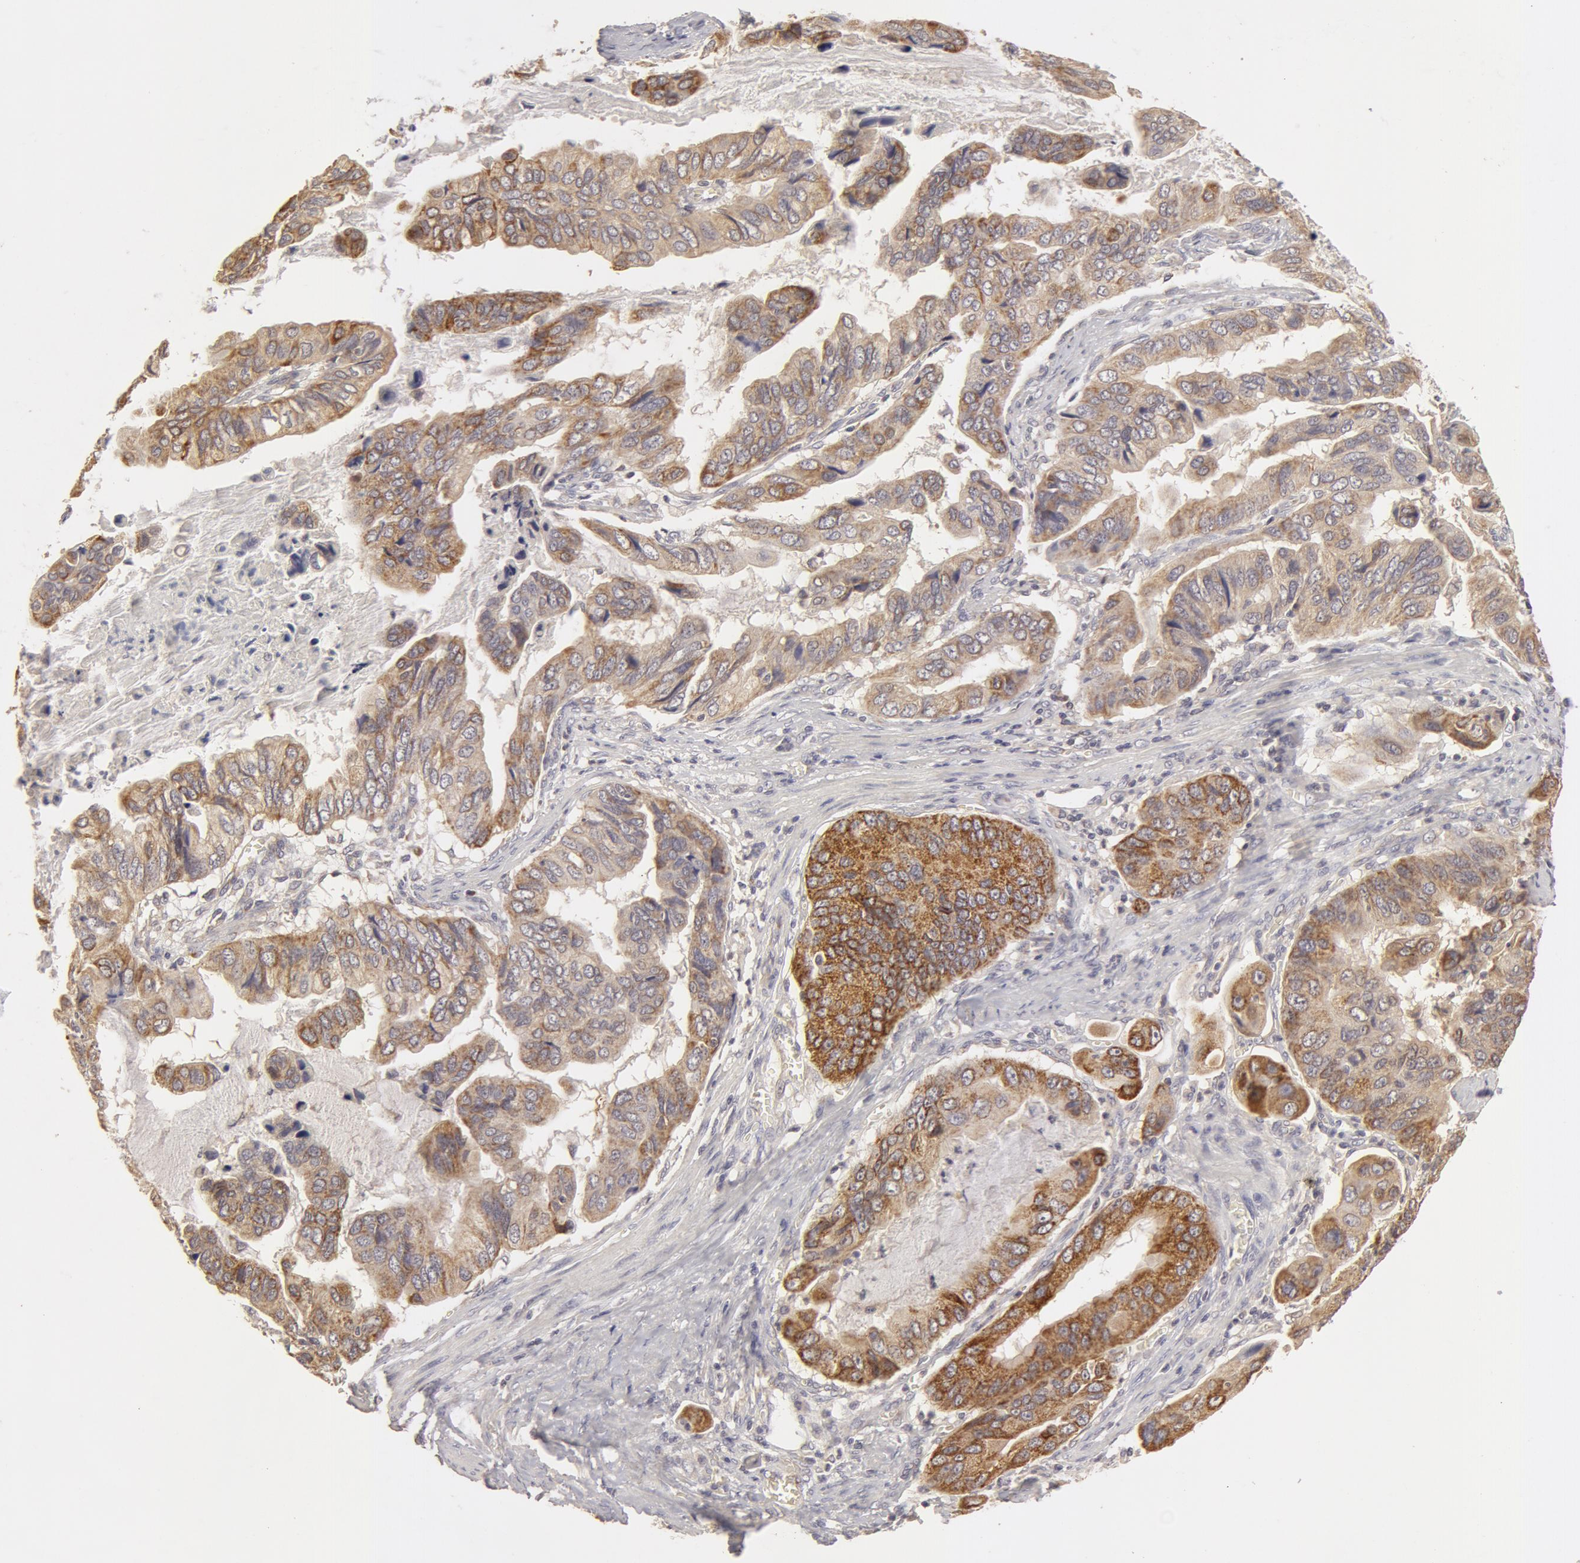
{"staining": {"intensity": "moderate", "quantity": "25%-75%", "location": "cytoplasmic/membranous"}, "tissue": "stomach cancer", "cell_type": "Tumor cells", "image_type": "cancer", "snomed": [{"axis": "morphology", "description": "Adenocarcinoma, NOS"}, {"axis": "topography", "description": "Stomach, upper"}], "caption": "Human adenocarcinoma (stomach) stained with a protein marker shows moderate staining in tumor cells.", "gene": "ADPRH", "patient": {"sex": "male", "age": 80}}